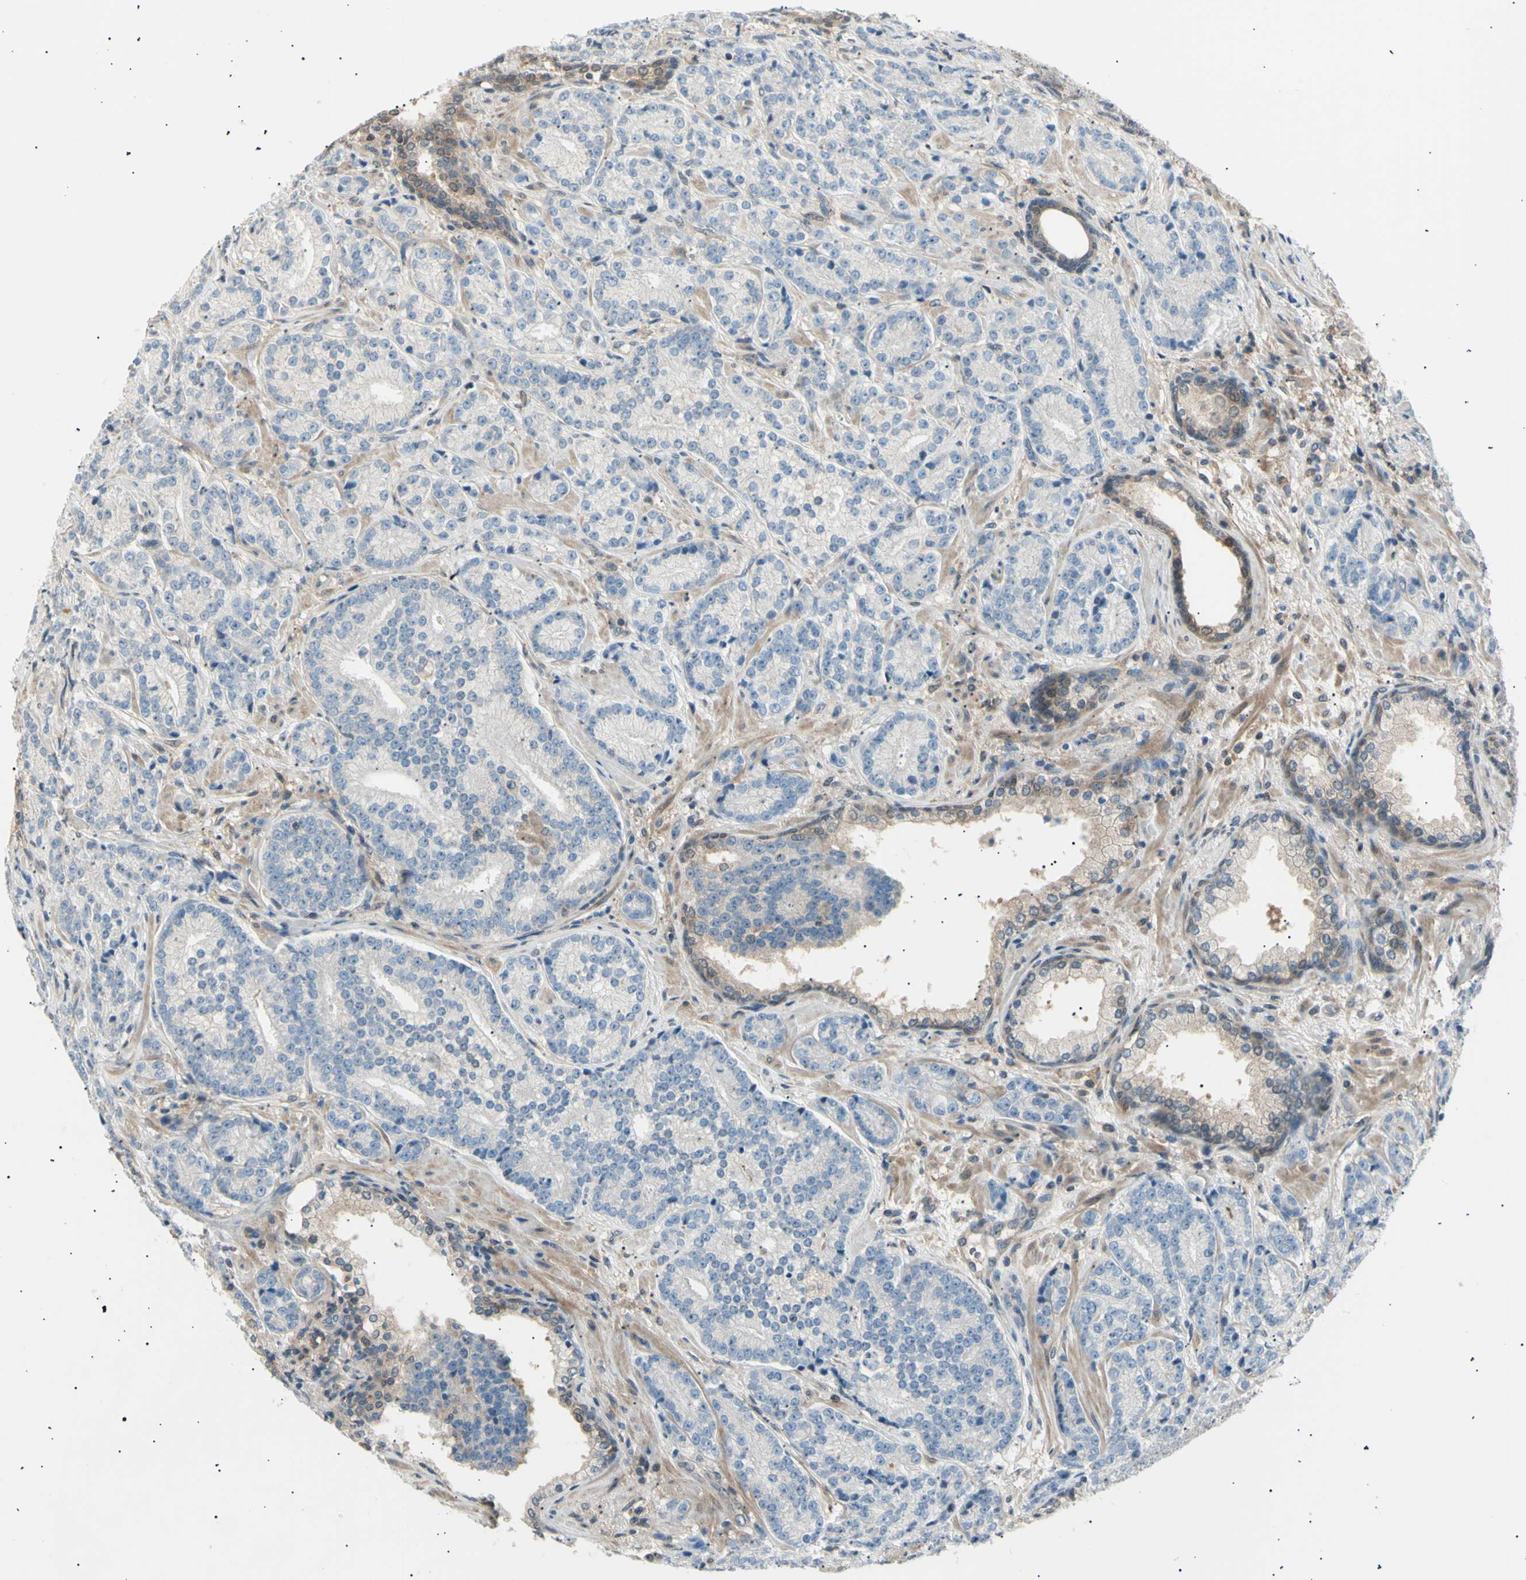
{"staining": {"intensity": "negative", "quantity": "none", "location": "none"}, "tissue": "prostate cancer", "cell_type": "Tumor cells", "image_type": "cancer", "snomed": [{"axis": "morphology", "description": "Adenocarcinoma, High grade"}, {"axis": "topography", "description": "Prostate"}], "caption": "A high-resolution micrograph shows IHC staining of prostate cancer, which reveals no significant positivity in tumor cells. Brightfield microscopy of immunohistochemistry stained with DAB (3,3'-diaminobenzidine) (brown) and hematoxylin (blue), captured at high magnification.", "gene": "LHPP", "patient": {"sex": "male", "age": 61}}